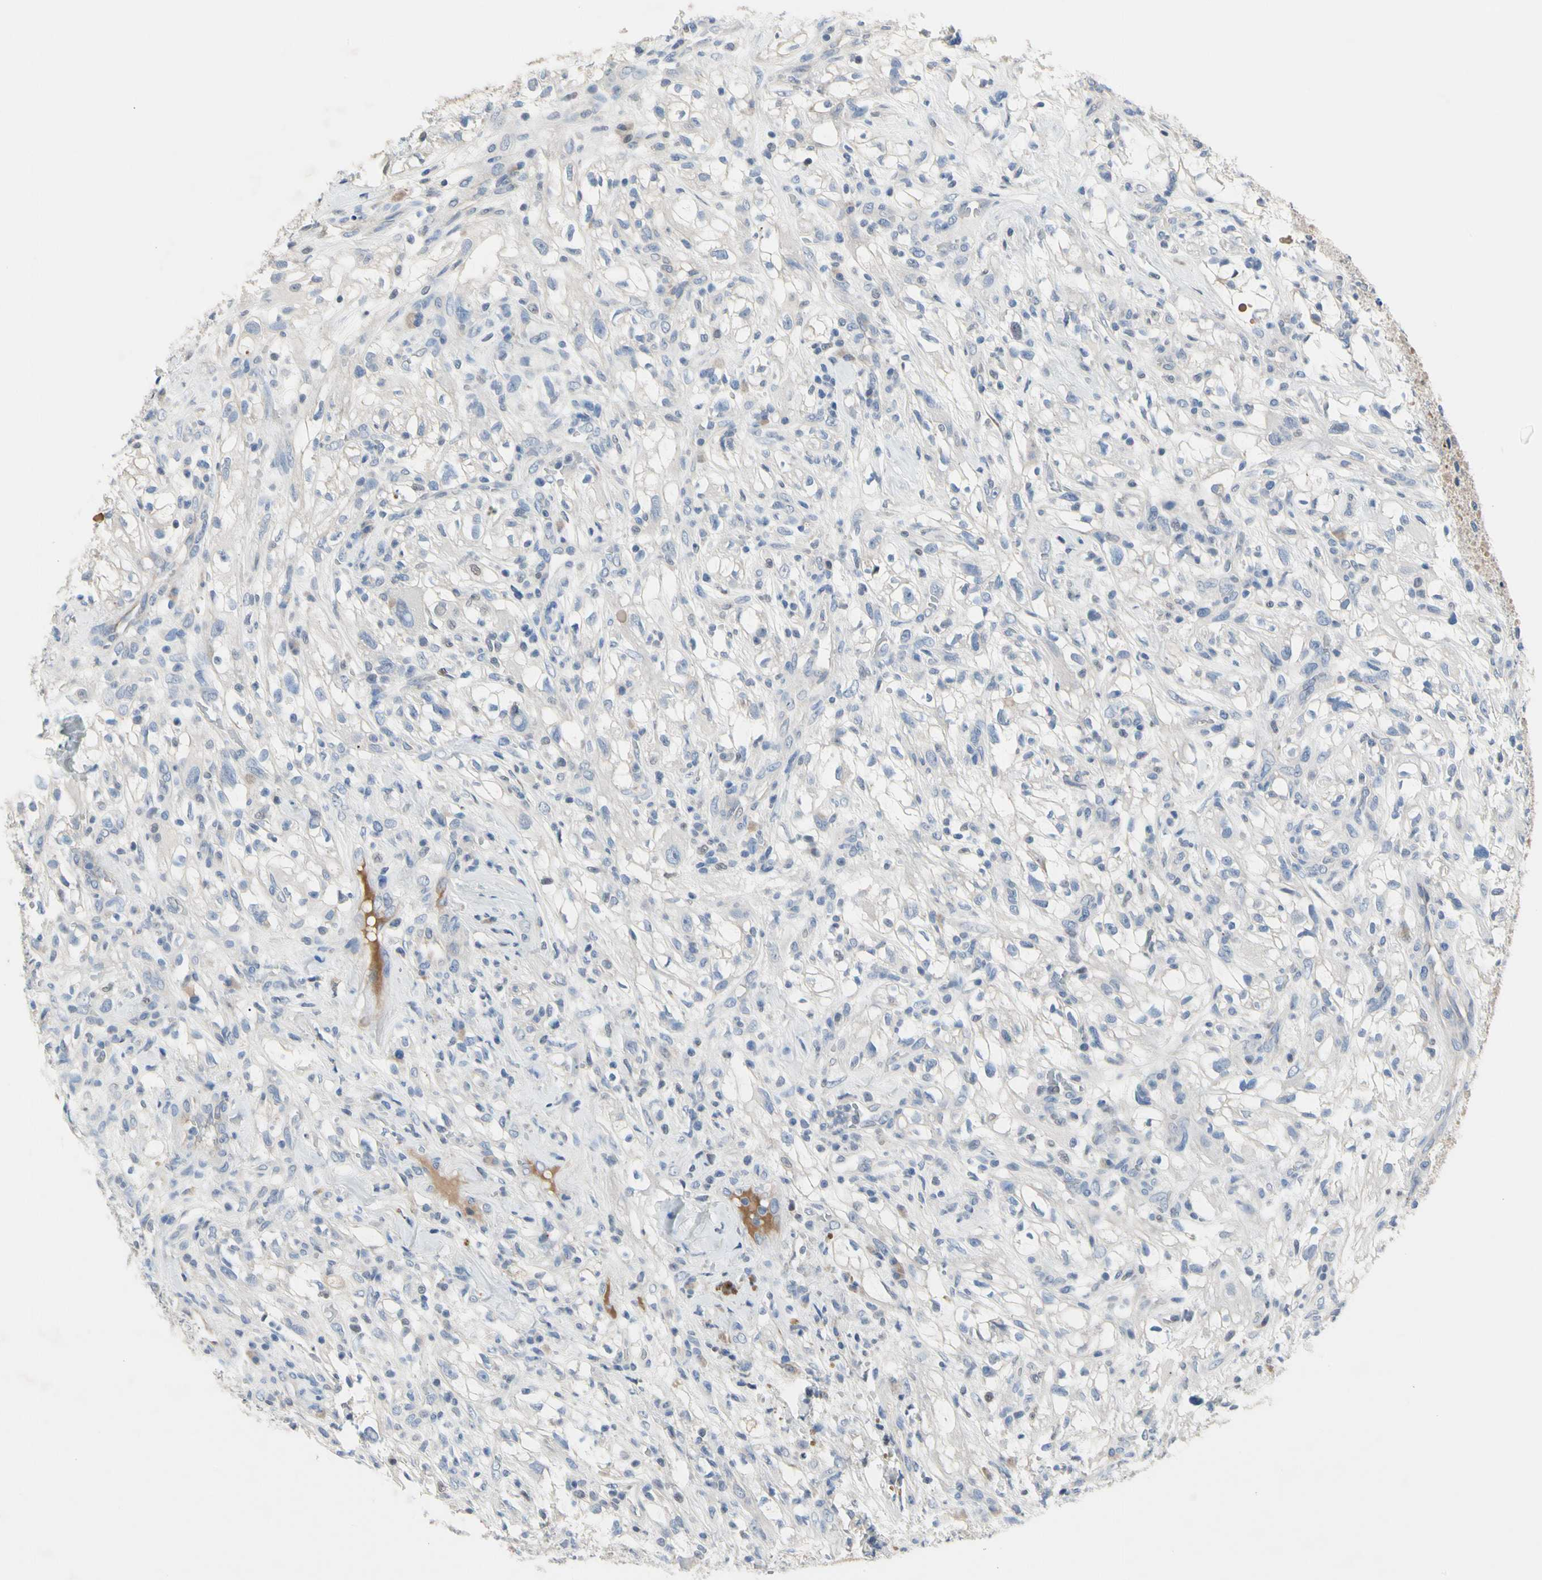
{"staining": {"intensity": "negative", "quantity": "none", "location": "none"}, "tissue": "renal cancer", "cell_type": "Tumor cells", "image_type": "cancer", "snomed": [{"axis": "morphology", "description": "Adenocarcinoma, NOS"}, {"axis": "topography", "description": "Kidney"}], "caption": "Renal adenocarcinoma was stained to show a protein in brown. There is no significant staining in tumor cells.", "gene": "ECRG4", "patient": {"sex": "female", "age": 60}}